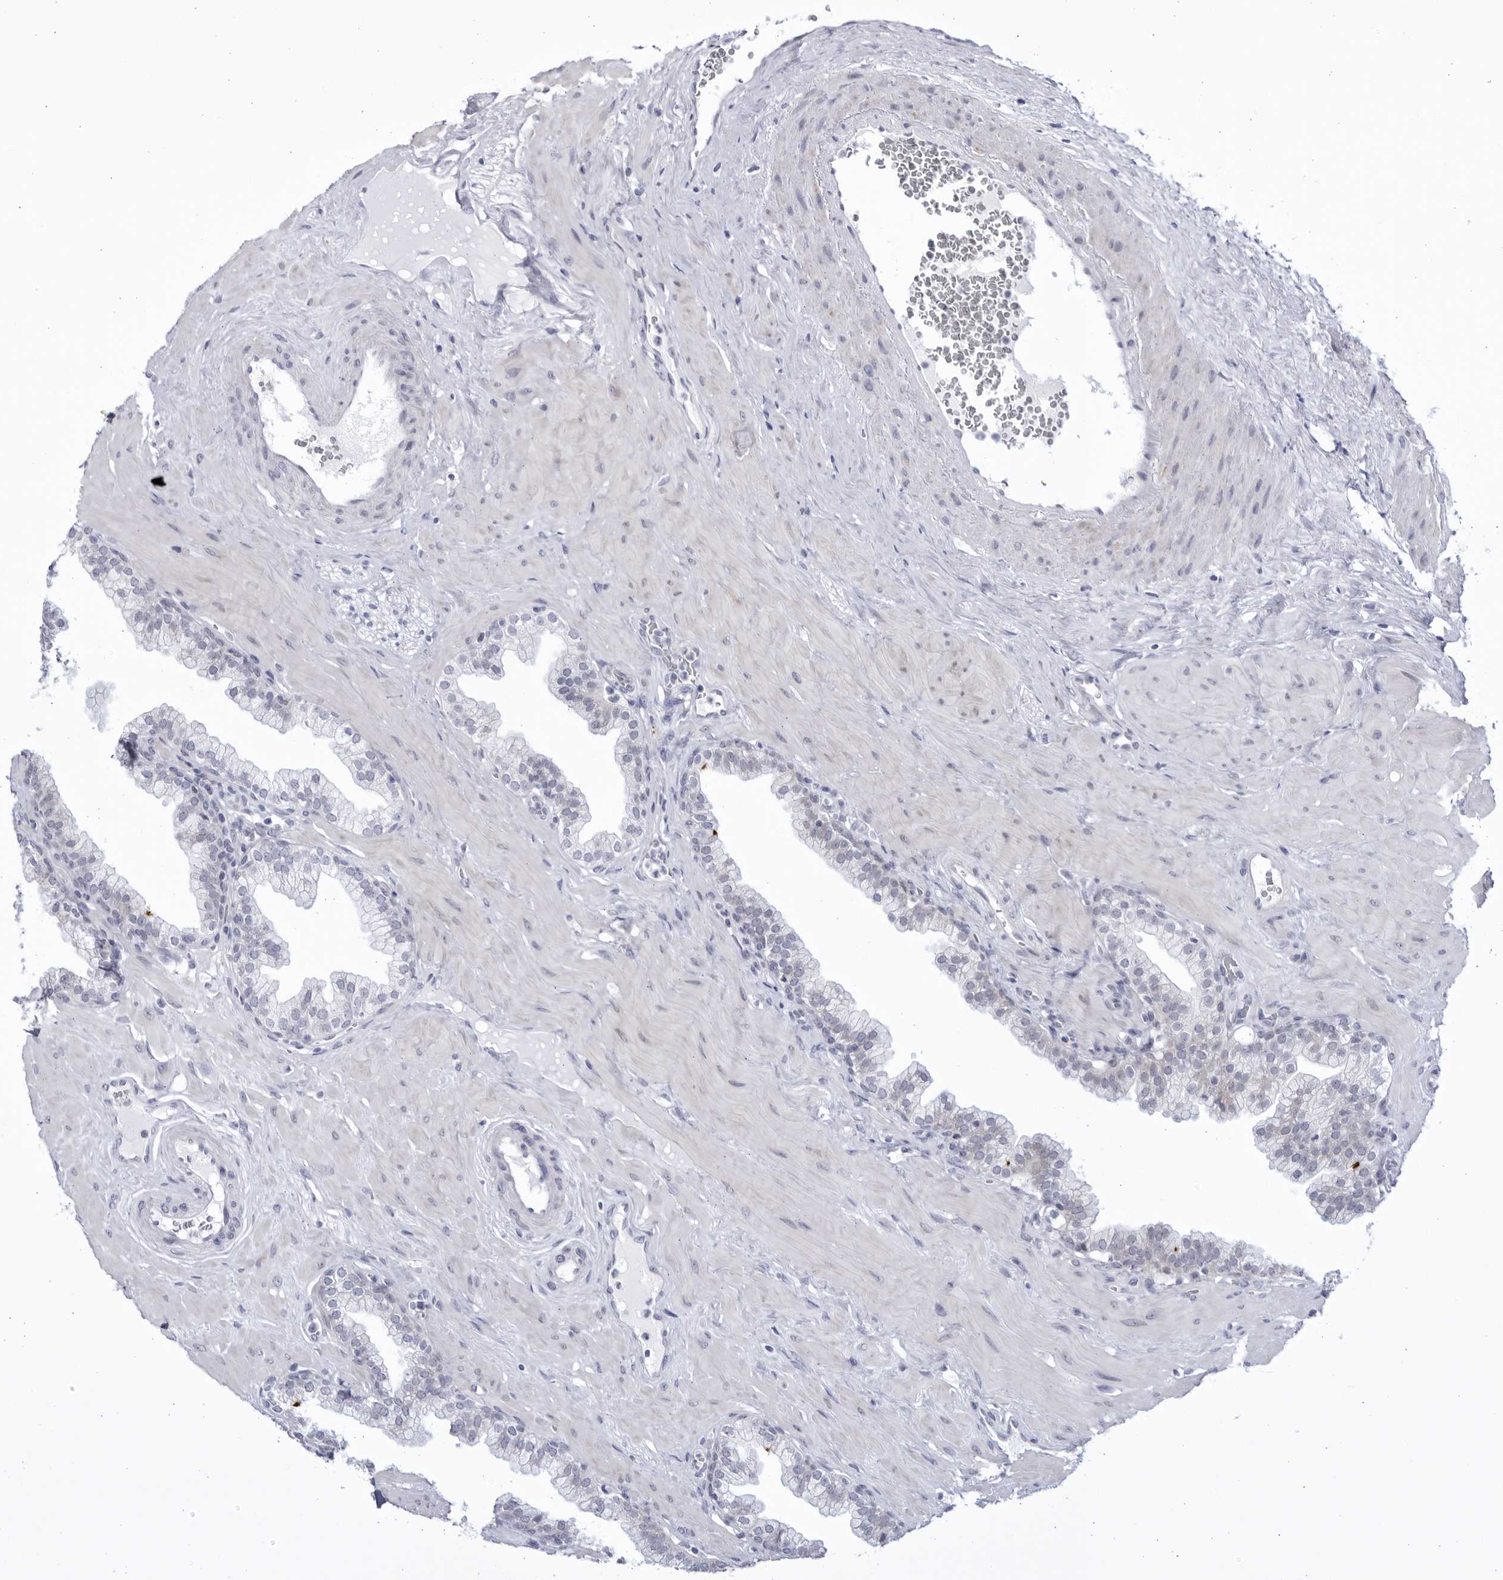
{"staining": {"intensity": "negative", "quantity": "none", "location": "none"}, "tissue": "prostate", "cell_type": "Glandular cells", "image_type": "normal", "snomed": [{"axis": "morphology", "description": "Normal tissue, NOS"}, {"axis": "morphology", "description": "Urothelial carcinoma, Low grade"}, {"axis": "topography", "description": "Urinary bladder"}, {"axis": "topography", "description": "Prostate"}], "caption": "A high-resolution micrograph shows immunohistochemistry (IHC) staining of normal prostate, which exhibits no significant positivity in glandular cells. The staining was performed using DAB to visualize the protein expression in brown, while the nuclei were stained in blue with hematoxylin (Magnification: 20x).", "gene": "CCDC181", "patient": {"sex": "male", "age": 60}}